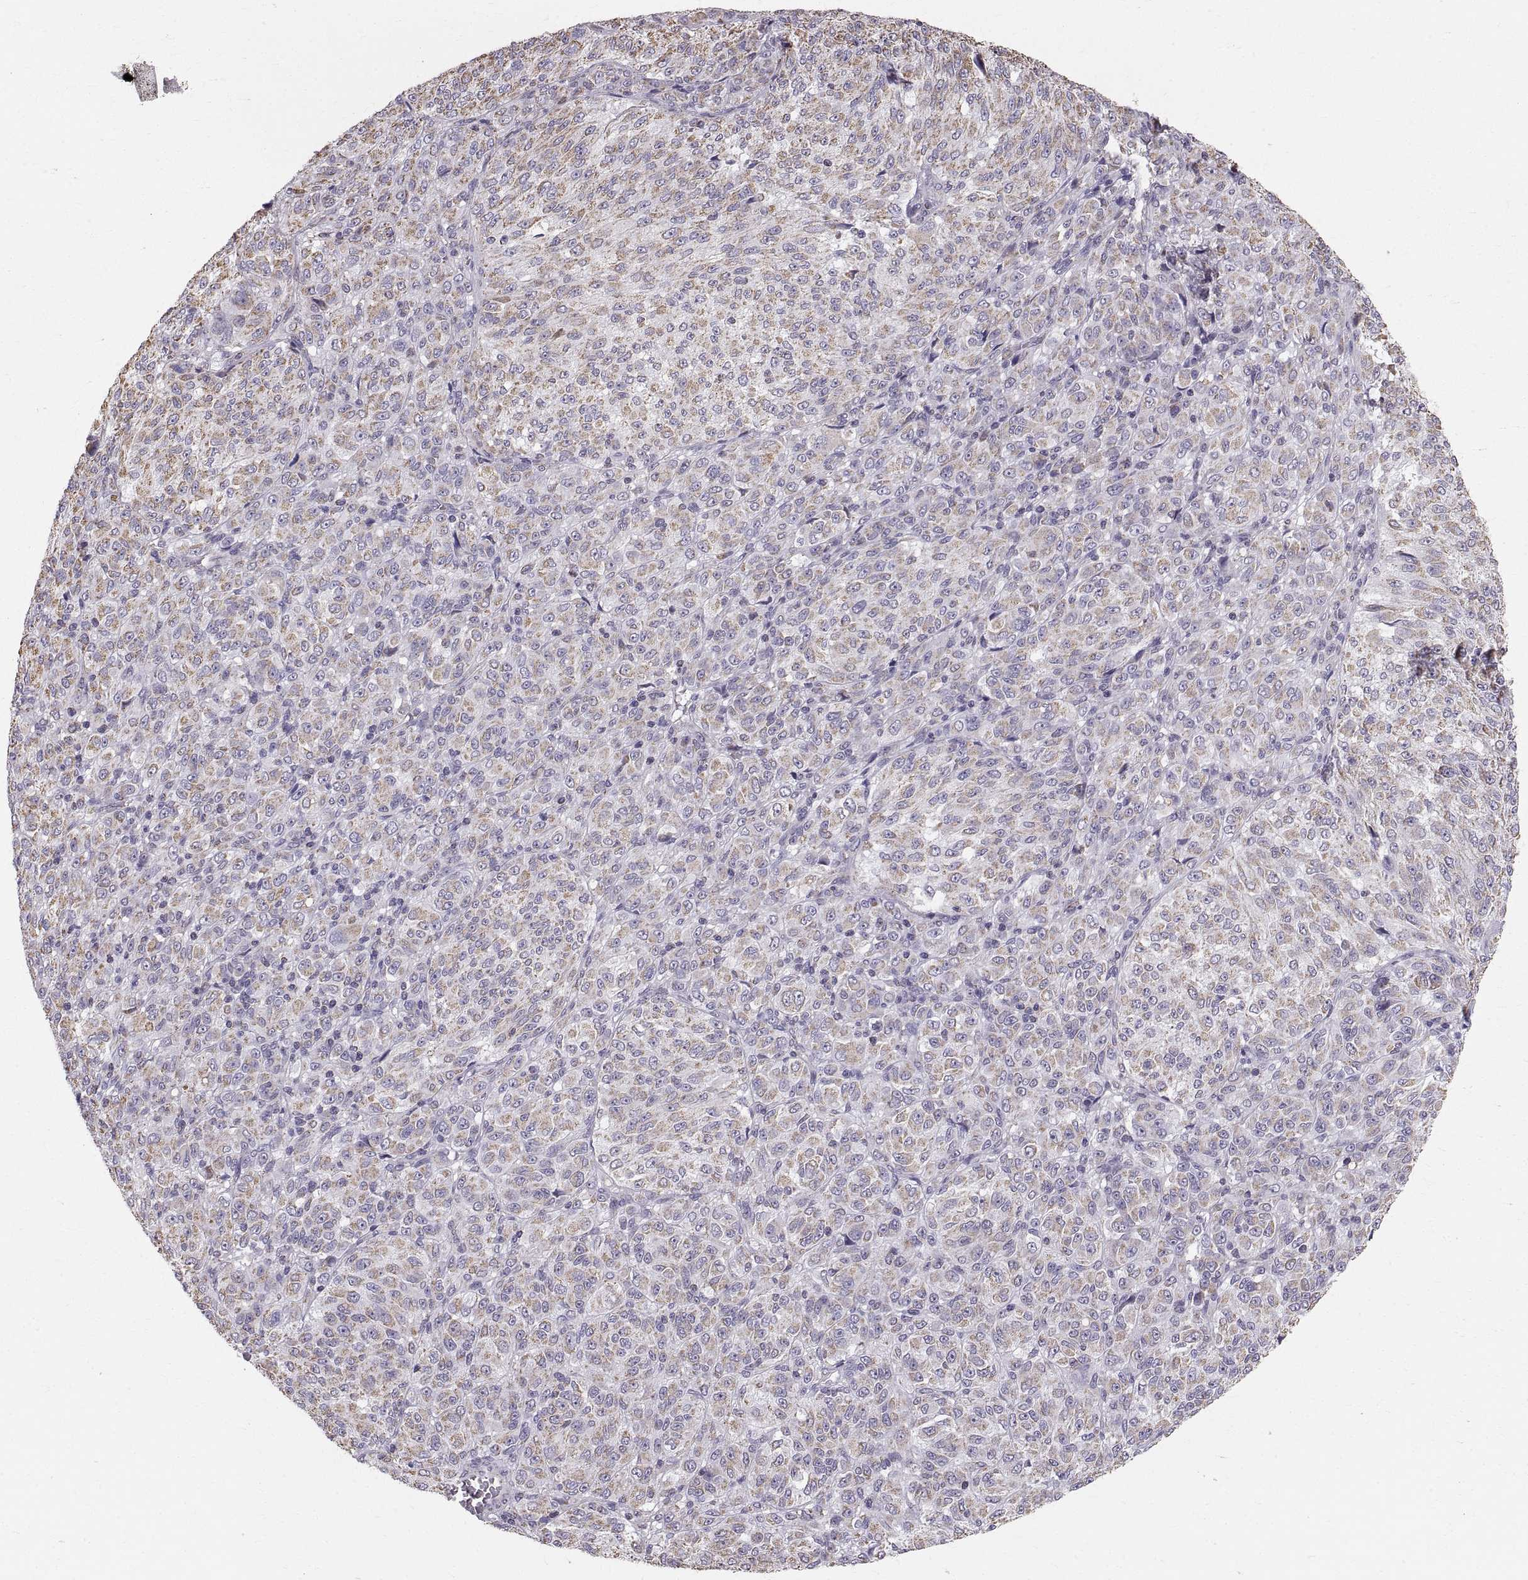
{"staining": {"intensity": "weak", "quantity": ">75%", "location": "cytoplasmic/membranous"}, "tissue": "melanoma", "cell_type": "Tumor cells", "image_type": "cancer", "snomed": [{"axis": "morphology", "description": "Malignant melanoma, Metastatic site"}, {"axis": "topography", "description": "Brain"}], "caption": "Immunohistochemistry (DAB (3,3'-diaminobenzidine)) staining of human melanoma displays weak cytoplasmic/membranous protein positivity in about >75% of tumor cells.", "gene": "STMND1", "patient": {"sex": "female", "age": 56}}